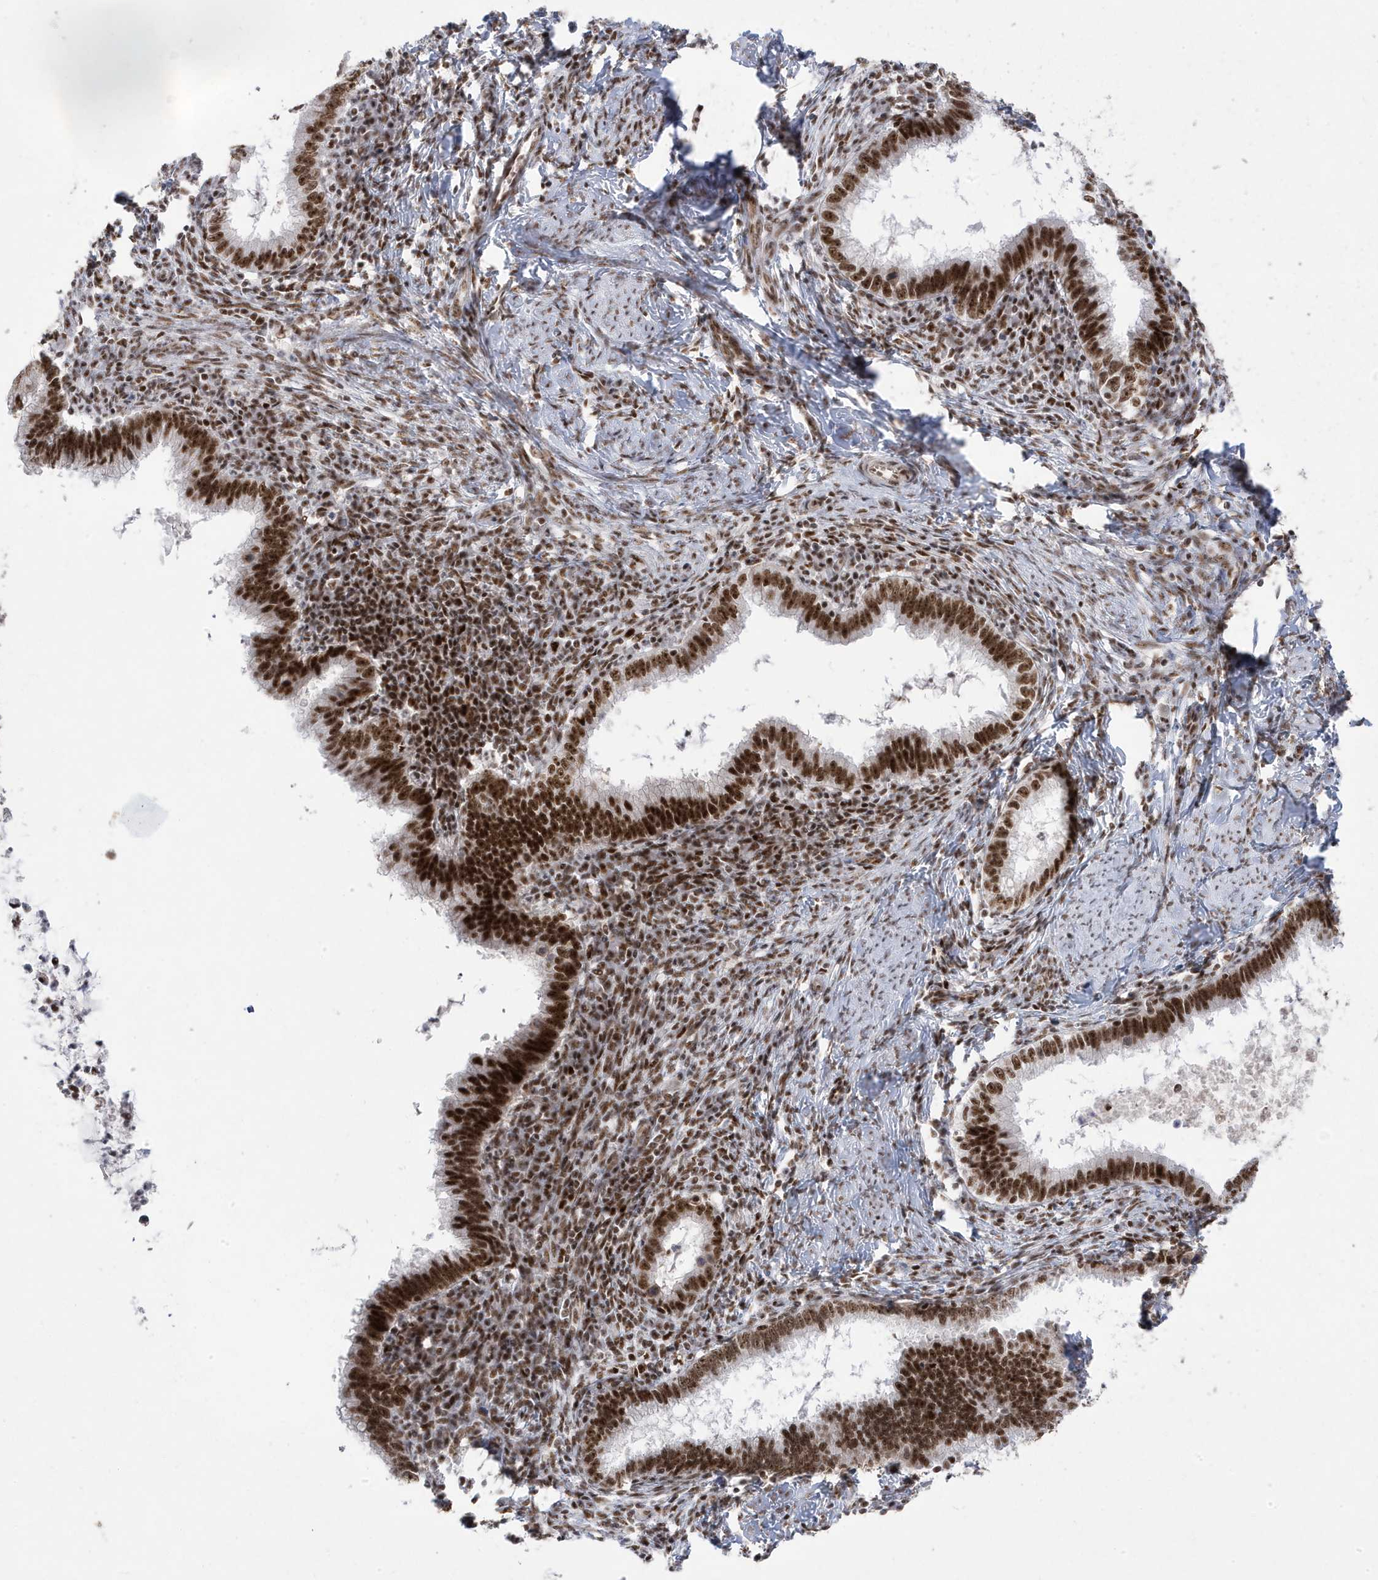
{"staining": {"intensity": "strong", "quantity": ">75%", "location": "nuclear"}, "tissue": "cervical cancer", "cell_type": "Tumor cells", "image_type": "cancer", "snomed": [{"axis": "morphology", "description": "Adenocarcinoma, NOS"}, {"axis": "topography", "description": "Cervix"}], "caption": "There is high levels of strong nuclear positivity in tumor cells of cervical cancer, as demonstrated by immunohistochemical staining (brown color).", "gene": "MTREX", "patient": {"sex": "female", "age": 36}}